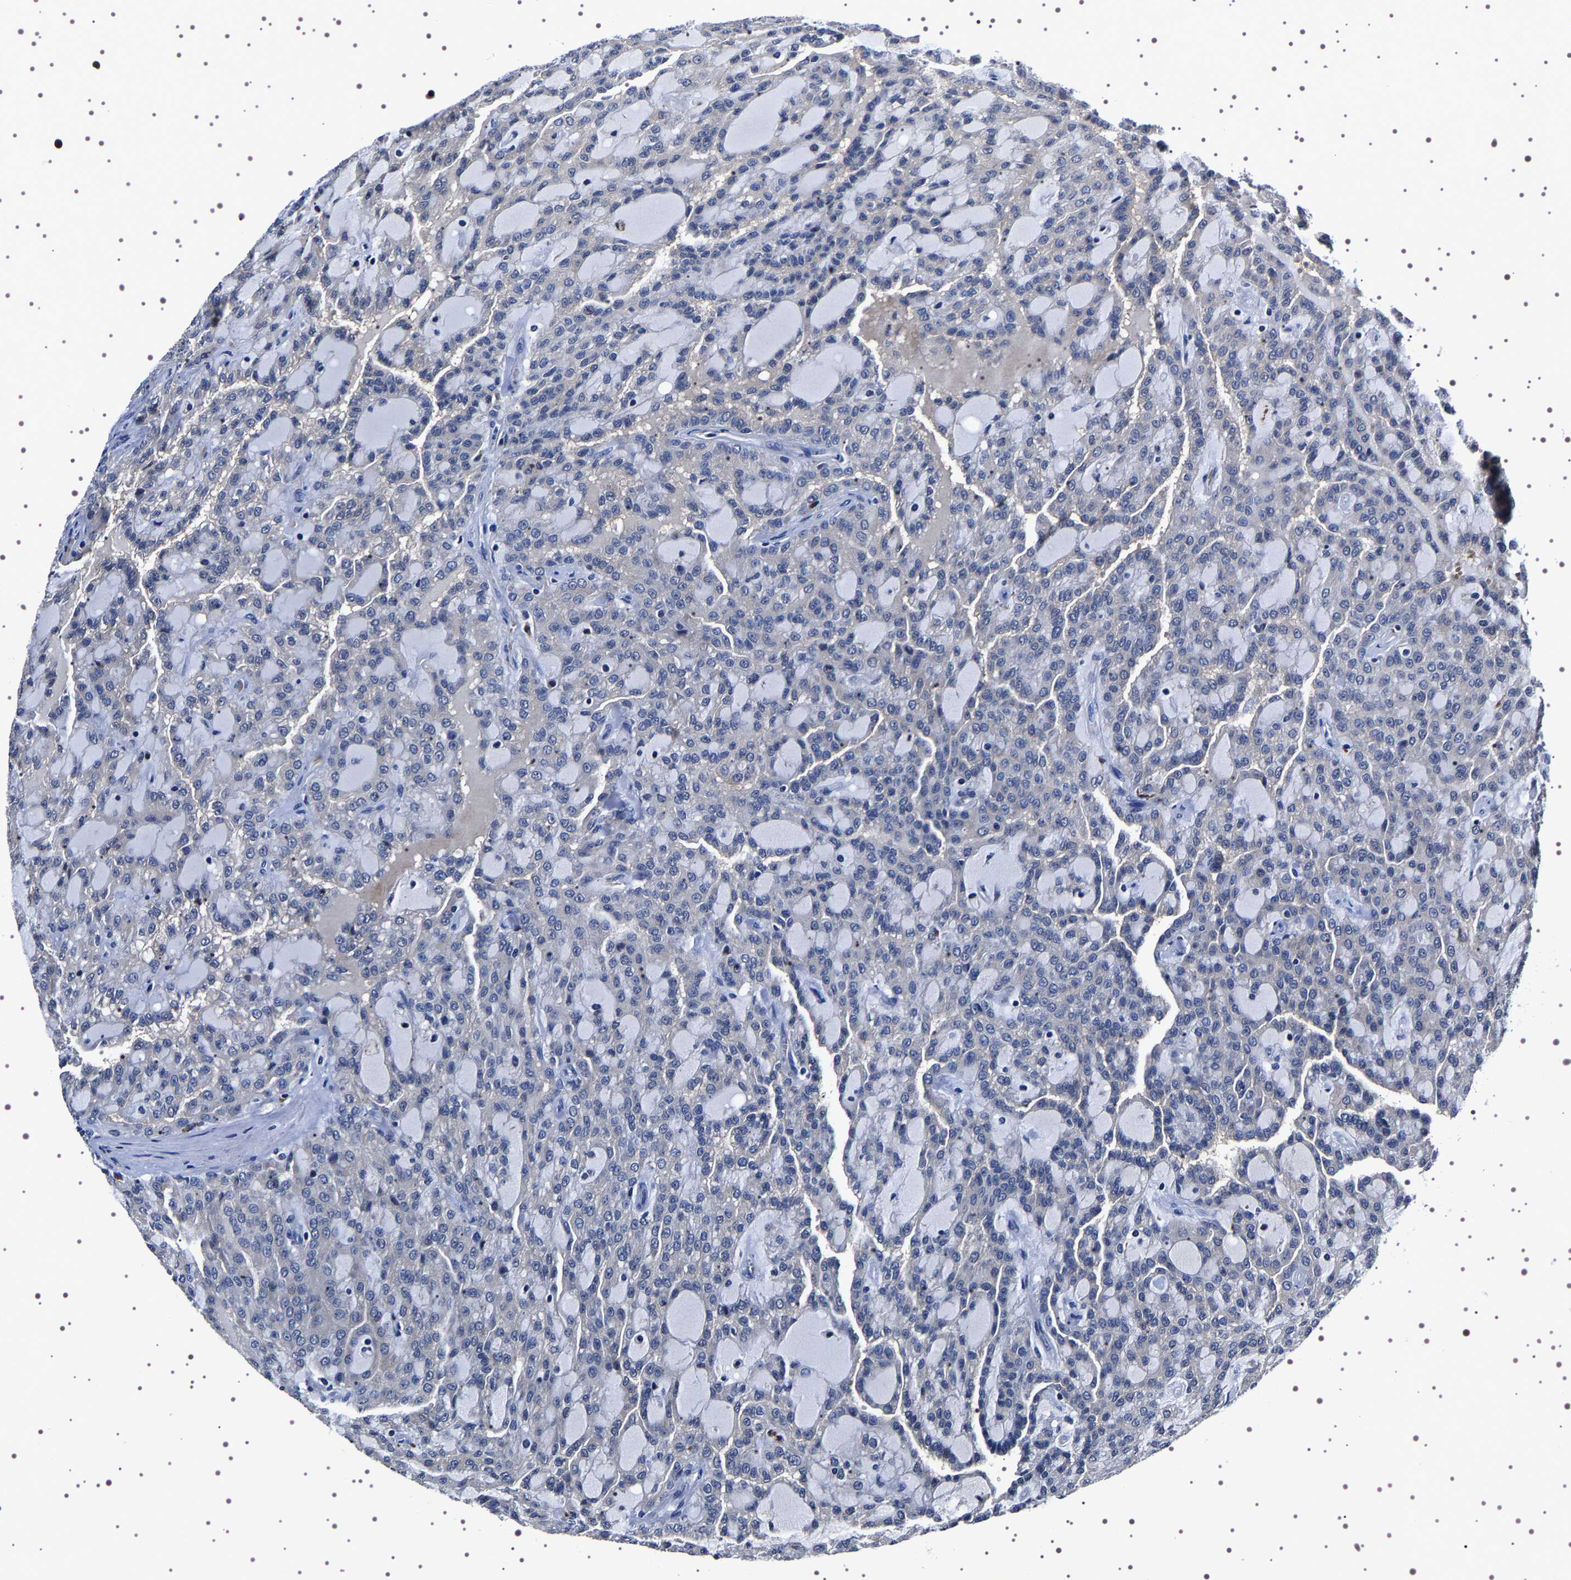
{"staining": {"intensity": "negative", "quantity": "none", "location": "none"}, "tissue": "renal cancer", "cell_type": "Tumor cells", "image_type": "cancer", "snomed": [{"axis": "morphology", "description": "Adenocarcinoma, NOS"}, {"axis": "topography", "description": "Kidney"}], "caption": "Tumor cells show no significant protein positivity in renal cancer (adenocarcinoma).", "gene": "TARBP1", "patient": {"sex": "male", "age": 63}}